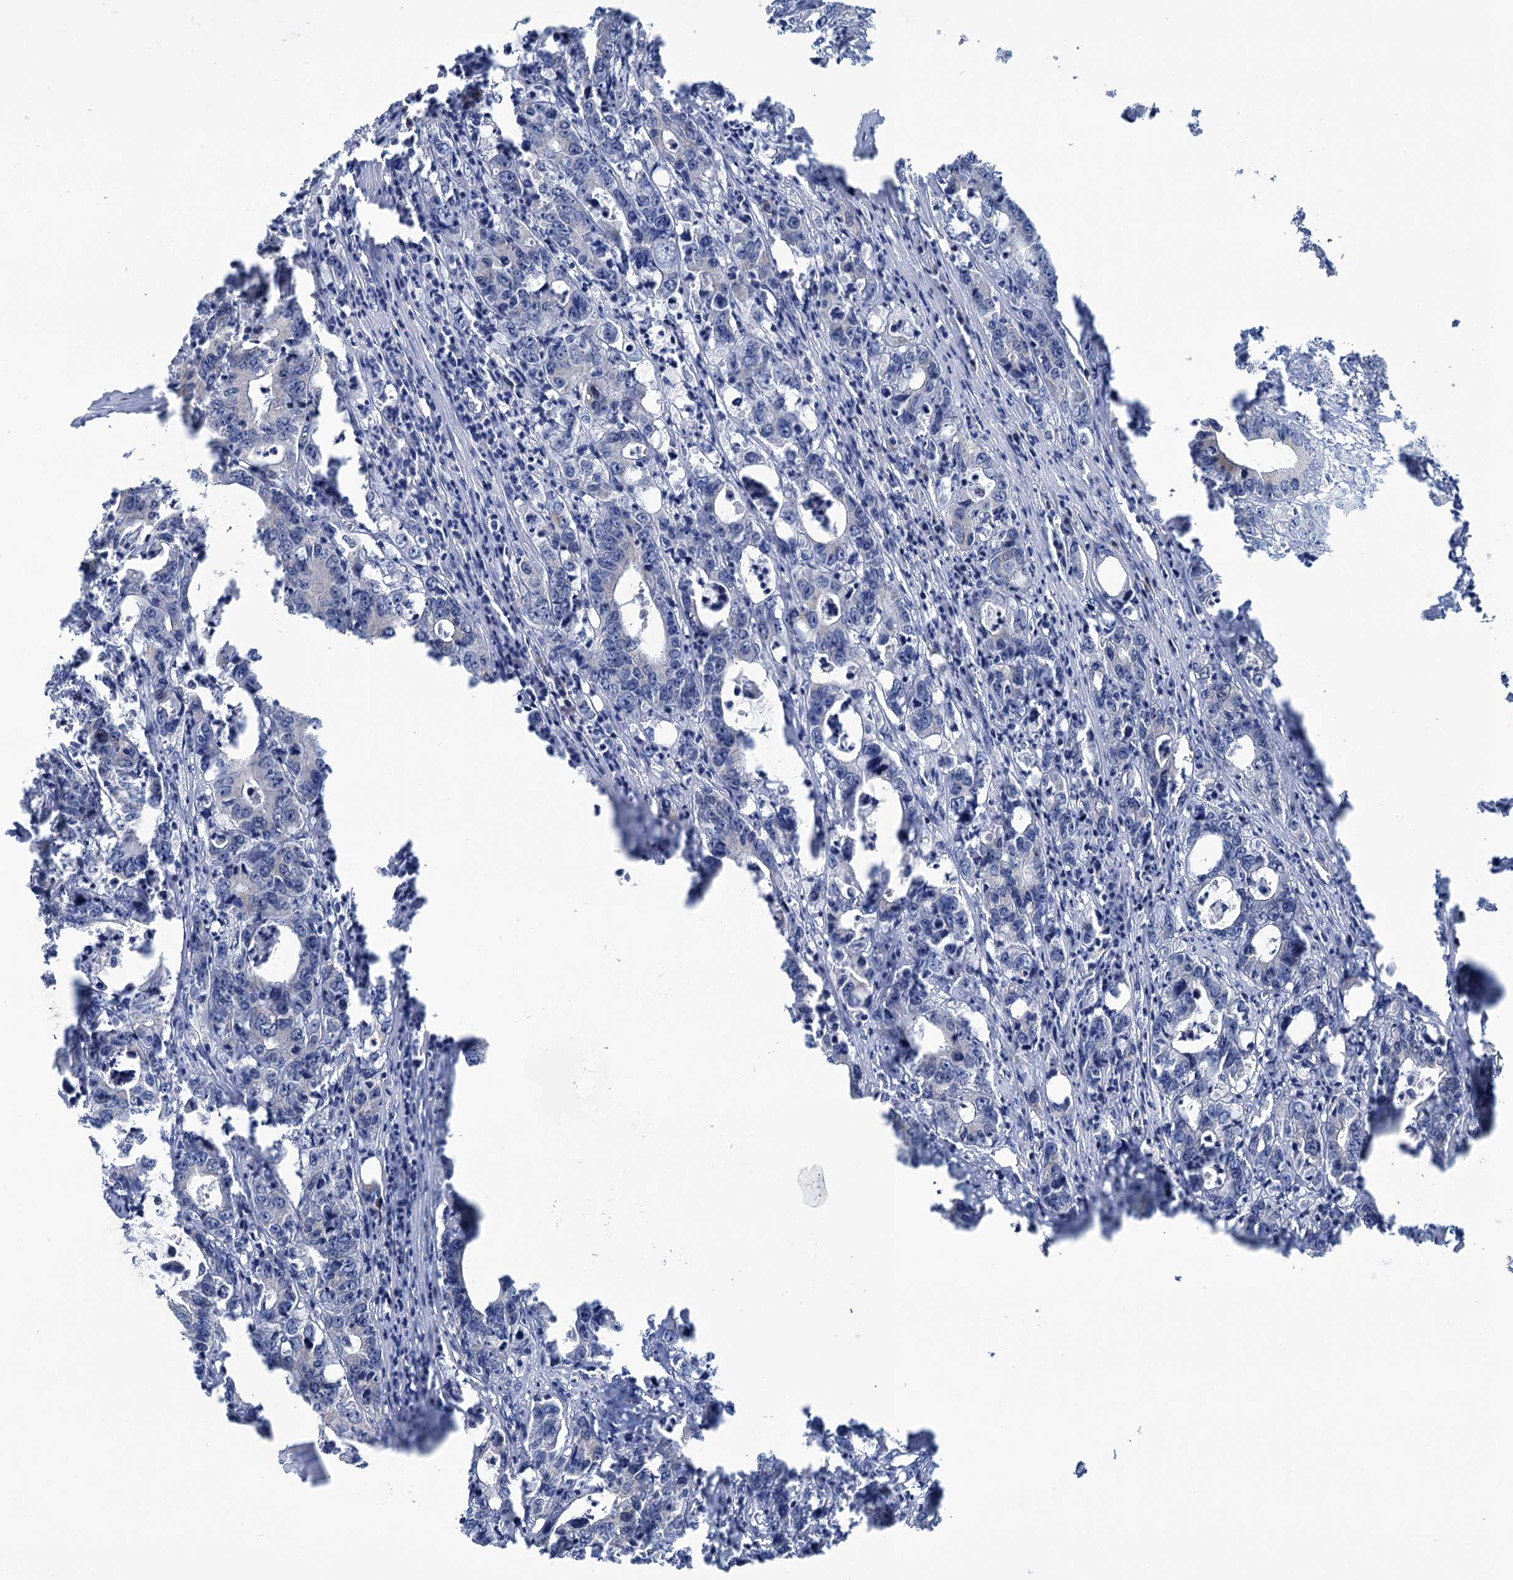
{"staining": {"intensity": "negative", "quantity": "none", "location": "none"}, "tissue": "colorectal cancer", "cell_type": "Tumor cells", "image_type": "cancer", "snomed": [{"axis": "morphology", "description": "Adenocarcinoma, NOS"}, {"axis": "topography", "description": "Colon"}], "caption": "Immunohistochemical staining of human colorectal cancer displays no significant staining in tumor cells.", "gene": "LPIN1", "patient": {"sex": "female", "age": 75}}